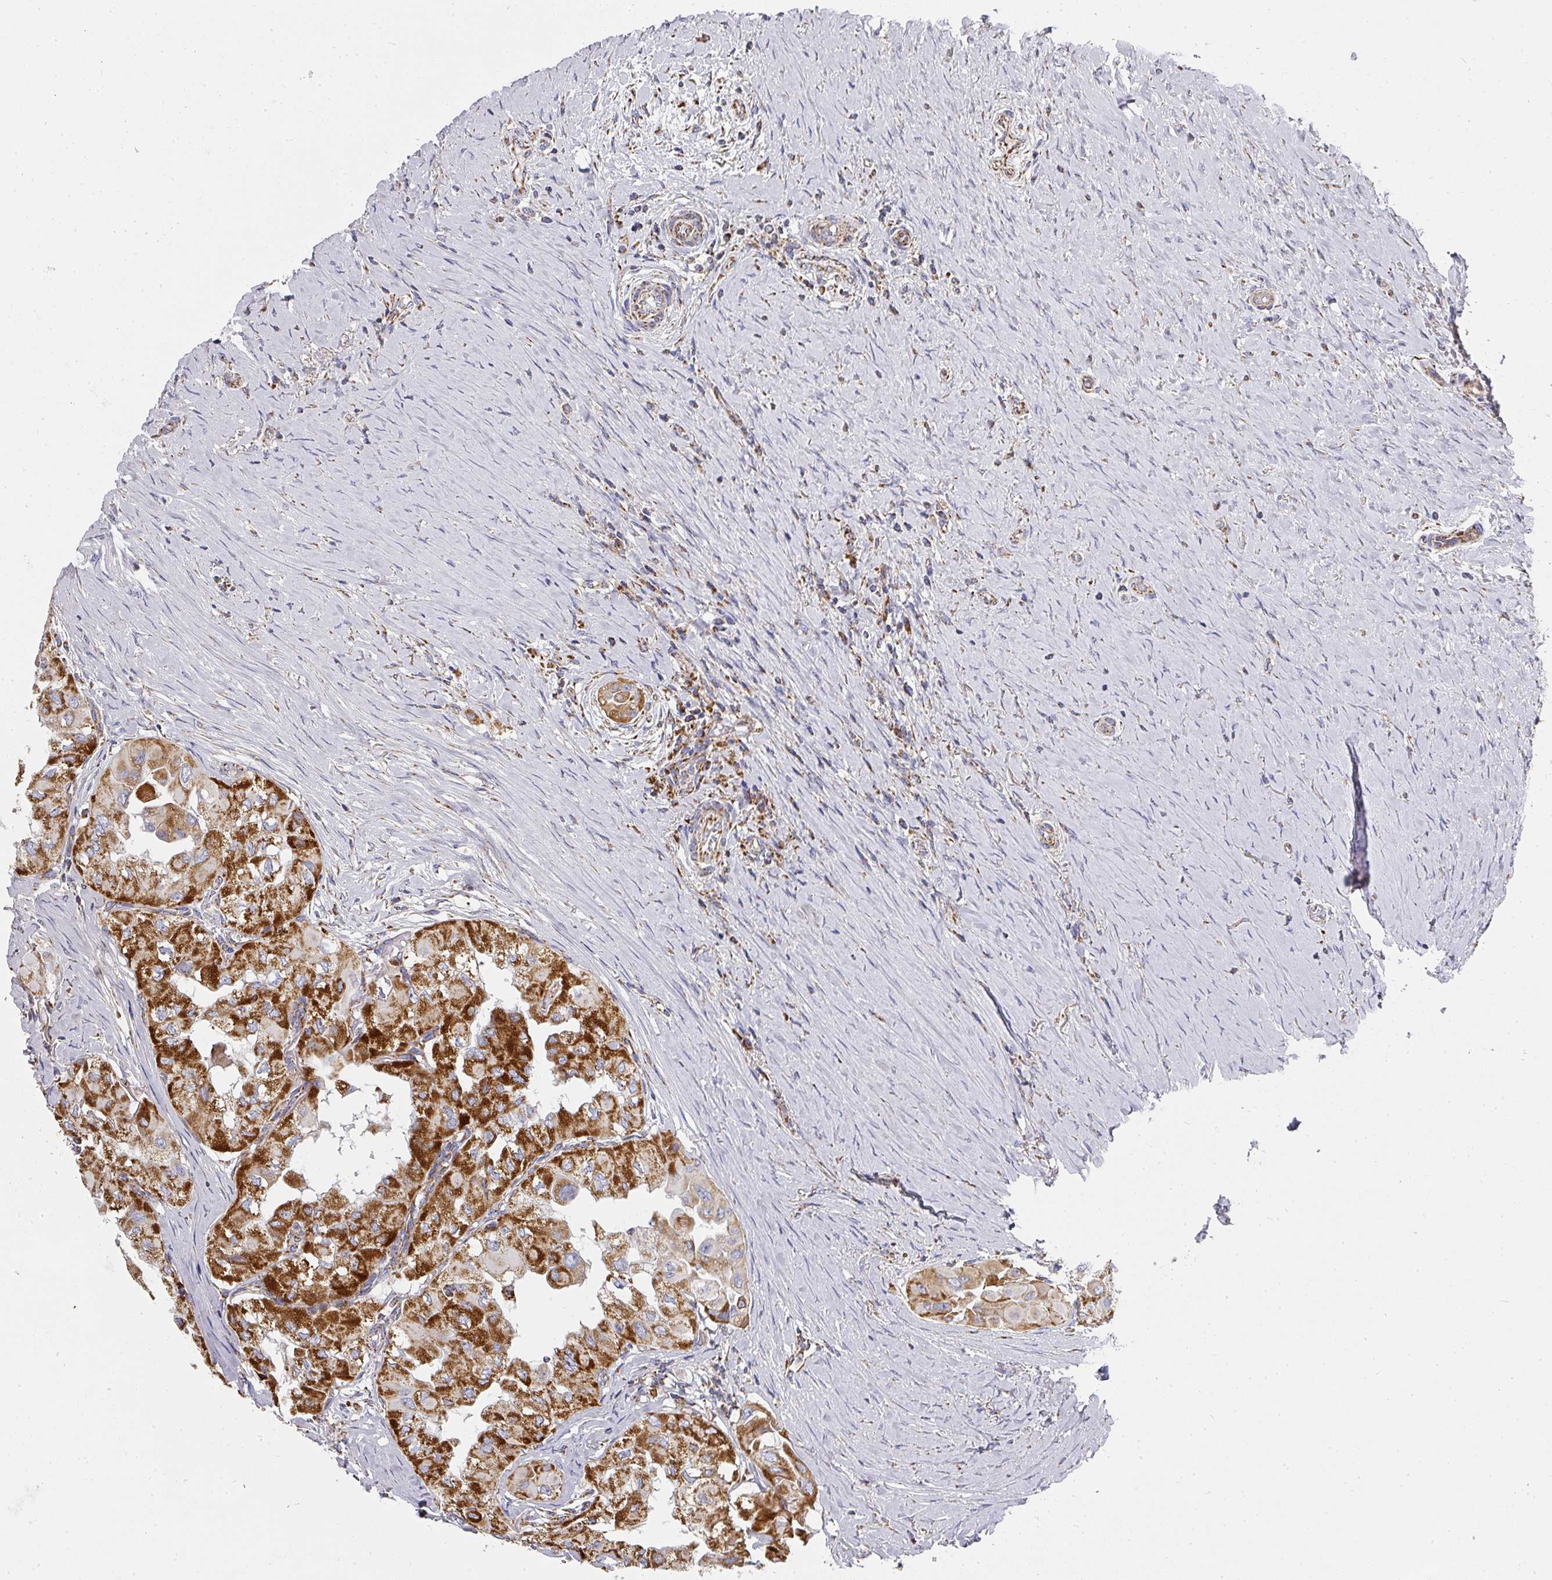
{"staining": {"intensity": "strong", "quantity": ">75%", "location": "cytoplasmic/membranous"}, "tissue": "thyroid cancer", "cell_type": "Tumor cells", "image_type": "cancer", "snomed": [{"axis": "morphology", "description": "Papillary adenocarcinoma, NOS"}, {"axis": "topography", "description": "Thyroid gland"}], "caption": "DAB (3,3'-diaminobenzidine) immunohistochemical staining of thyroid papillary adenocarcinoma reveals strong cytoplasmic/membranous protein expression in approximately >75% of tumor cells.", "gene": "UQCRFS1", "patient": {"sex": "female", "age": 59}}